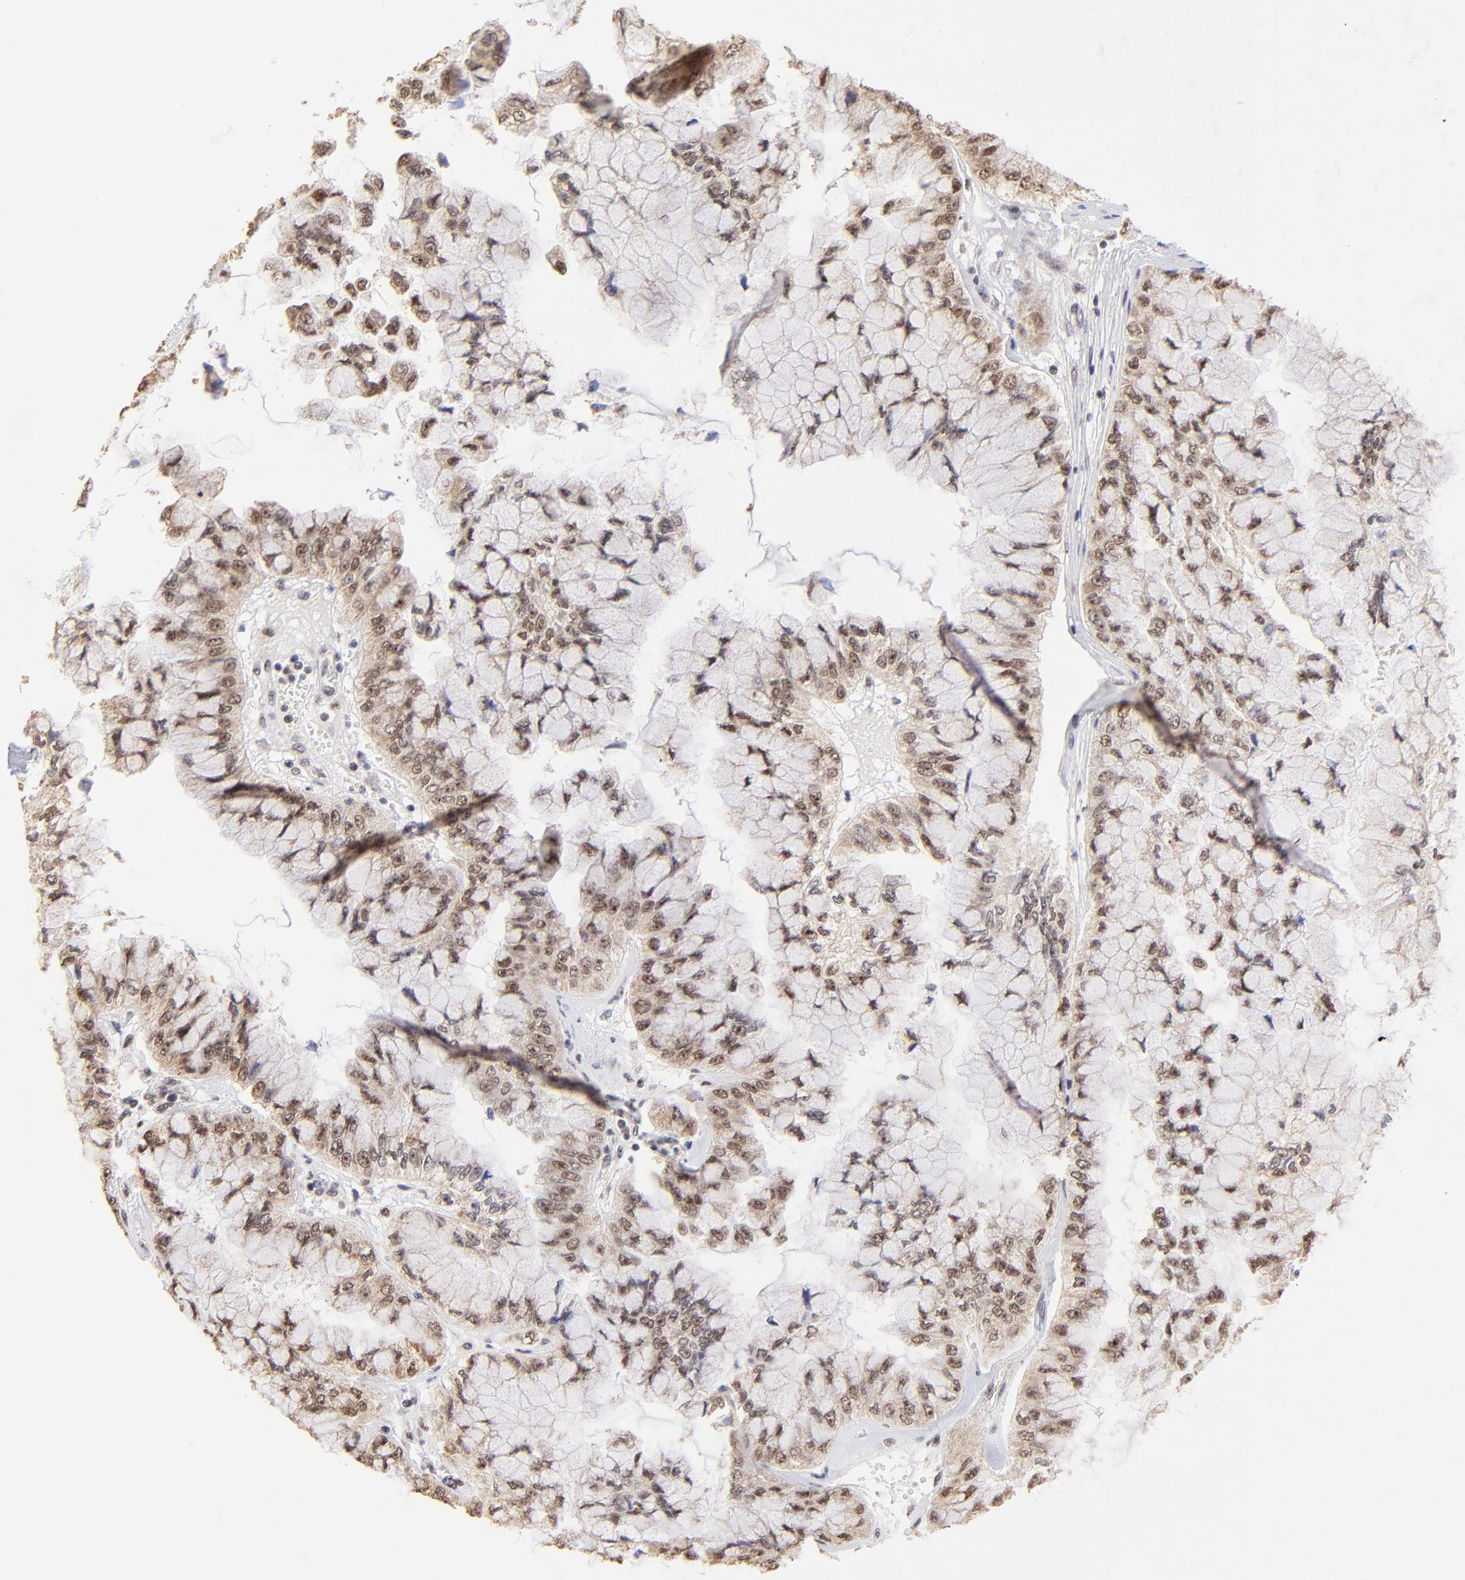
{"staining": {"intensity": "weak", "quantity": ">75%", "location": "nuclear"}, "tissue": "liver cancer", "cell_type": "Tumor cells", "image_type": "cancer", "snomed": [{"axis": "morphology", "description": "Cholangiocarcinoma"}, {"axis": "topography", "description": "Liver"}], "caption": "High-magnification brightfield microscopy of liver cancer stained with DAB (3,3'-diaminobenzidine) (brown) and counterstained with hematoxylin (blue). tumor cells exhibit weak nuclear expression is present in approximately>75% of cells.", "gene": "ZNF670", "patient": {"sex": "female", "age": 79}}